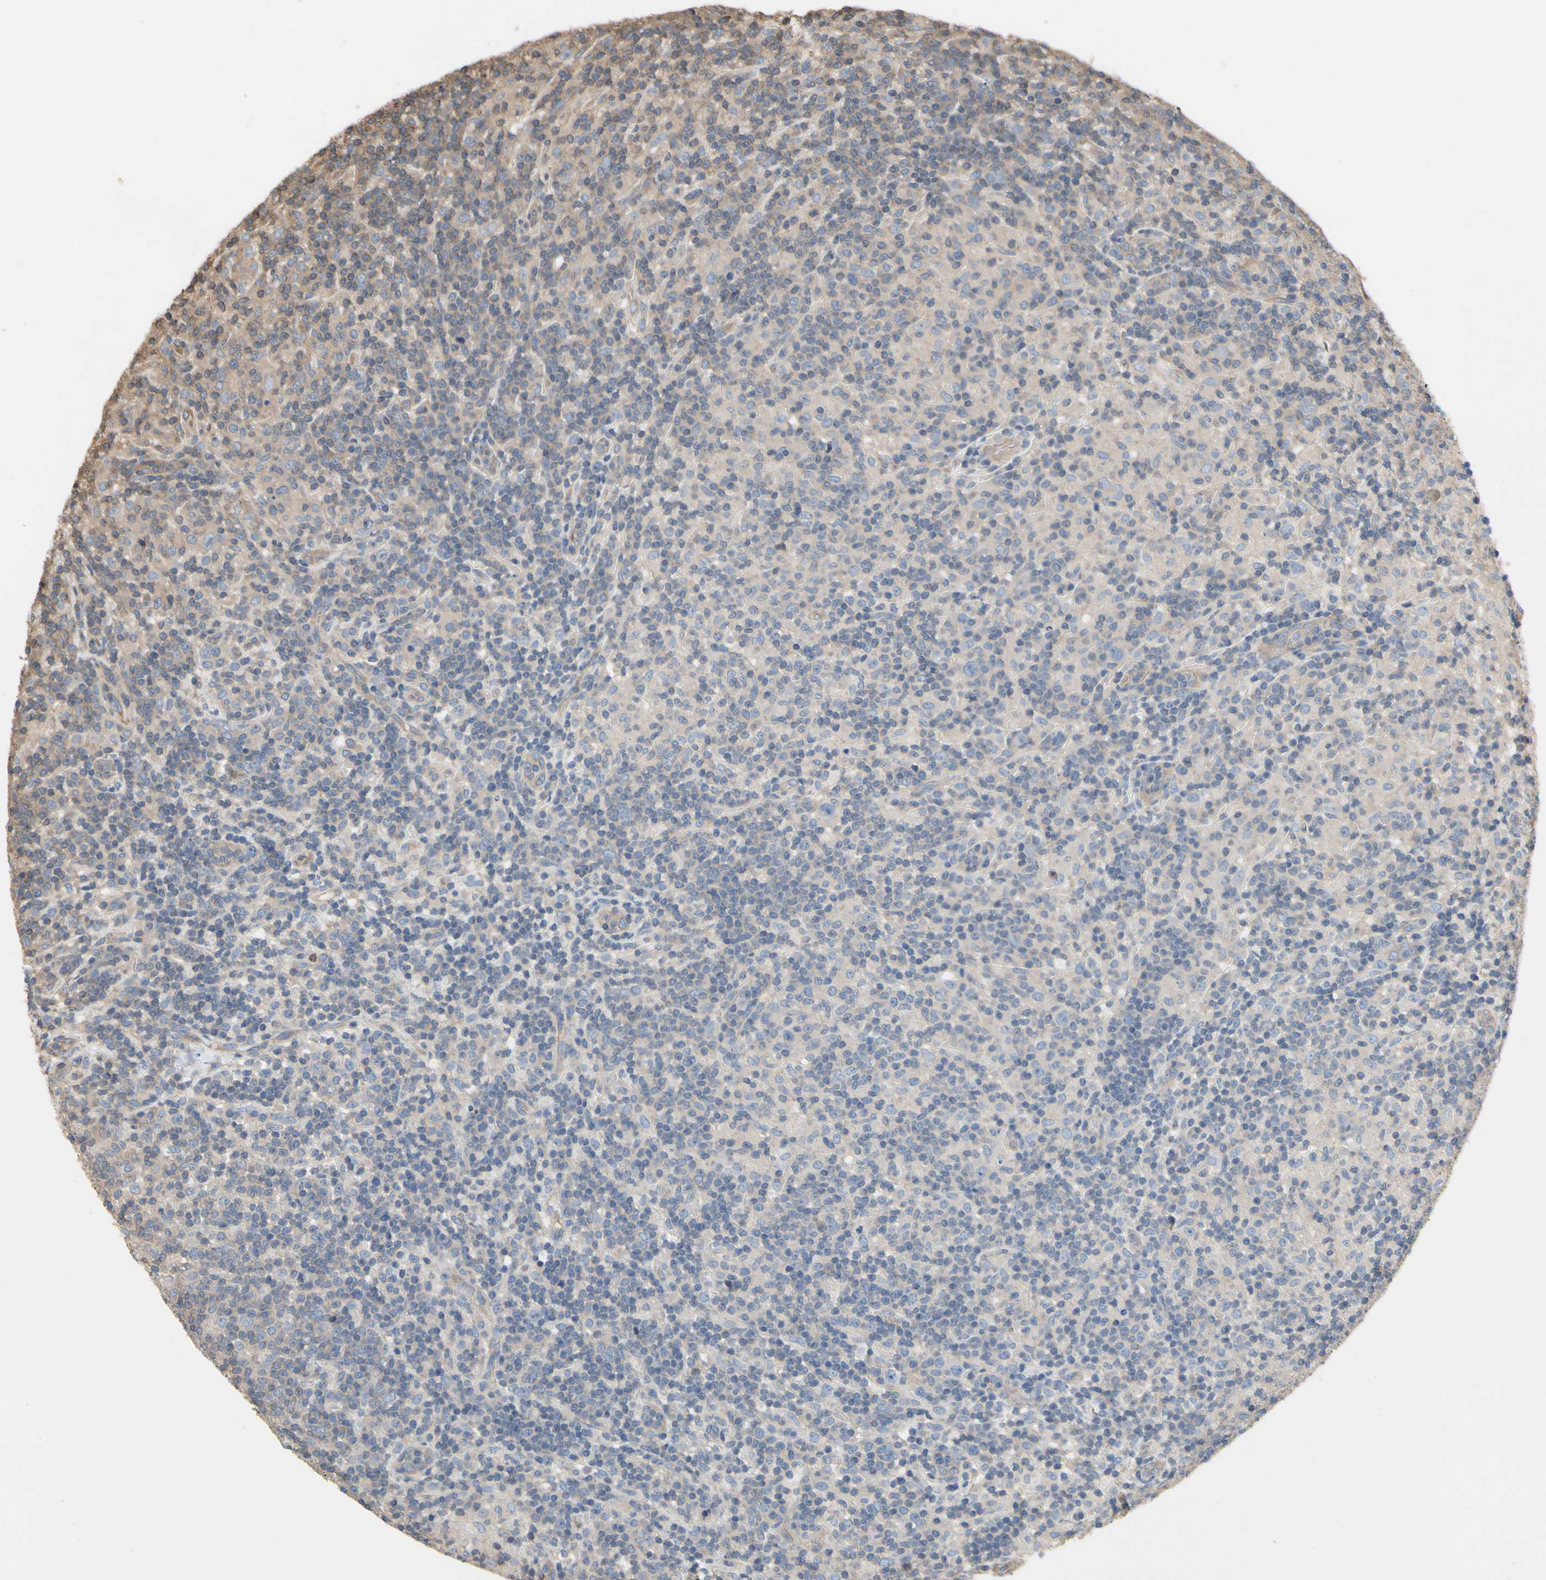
{"staining": {"intensity": "weak", "quantity": "<25%", "location": "cytoplasmic/membranous"}, "tissue": "lymphoma", "cell_type": "Tumor cells", "image_type": "cancer", "snomed": [{"axis": "morphology", "description": "Hodgkin's disease, NOS"}, {"axis": "topography", "description": "Lymph node"}], "caption": "A photomicrograph of human lymphoma is negative for staining in tumor cells.", "gene": "PDZK1", "patient": {"sex": "male", "age": 70}}